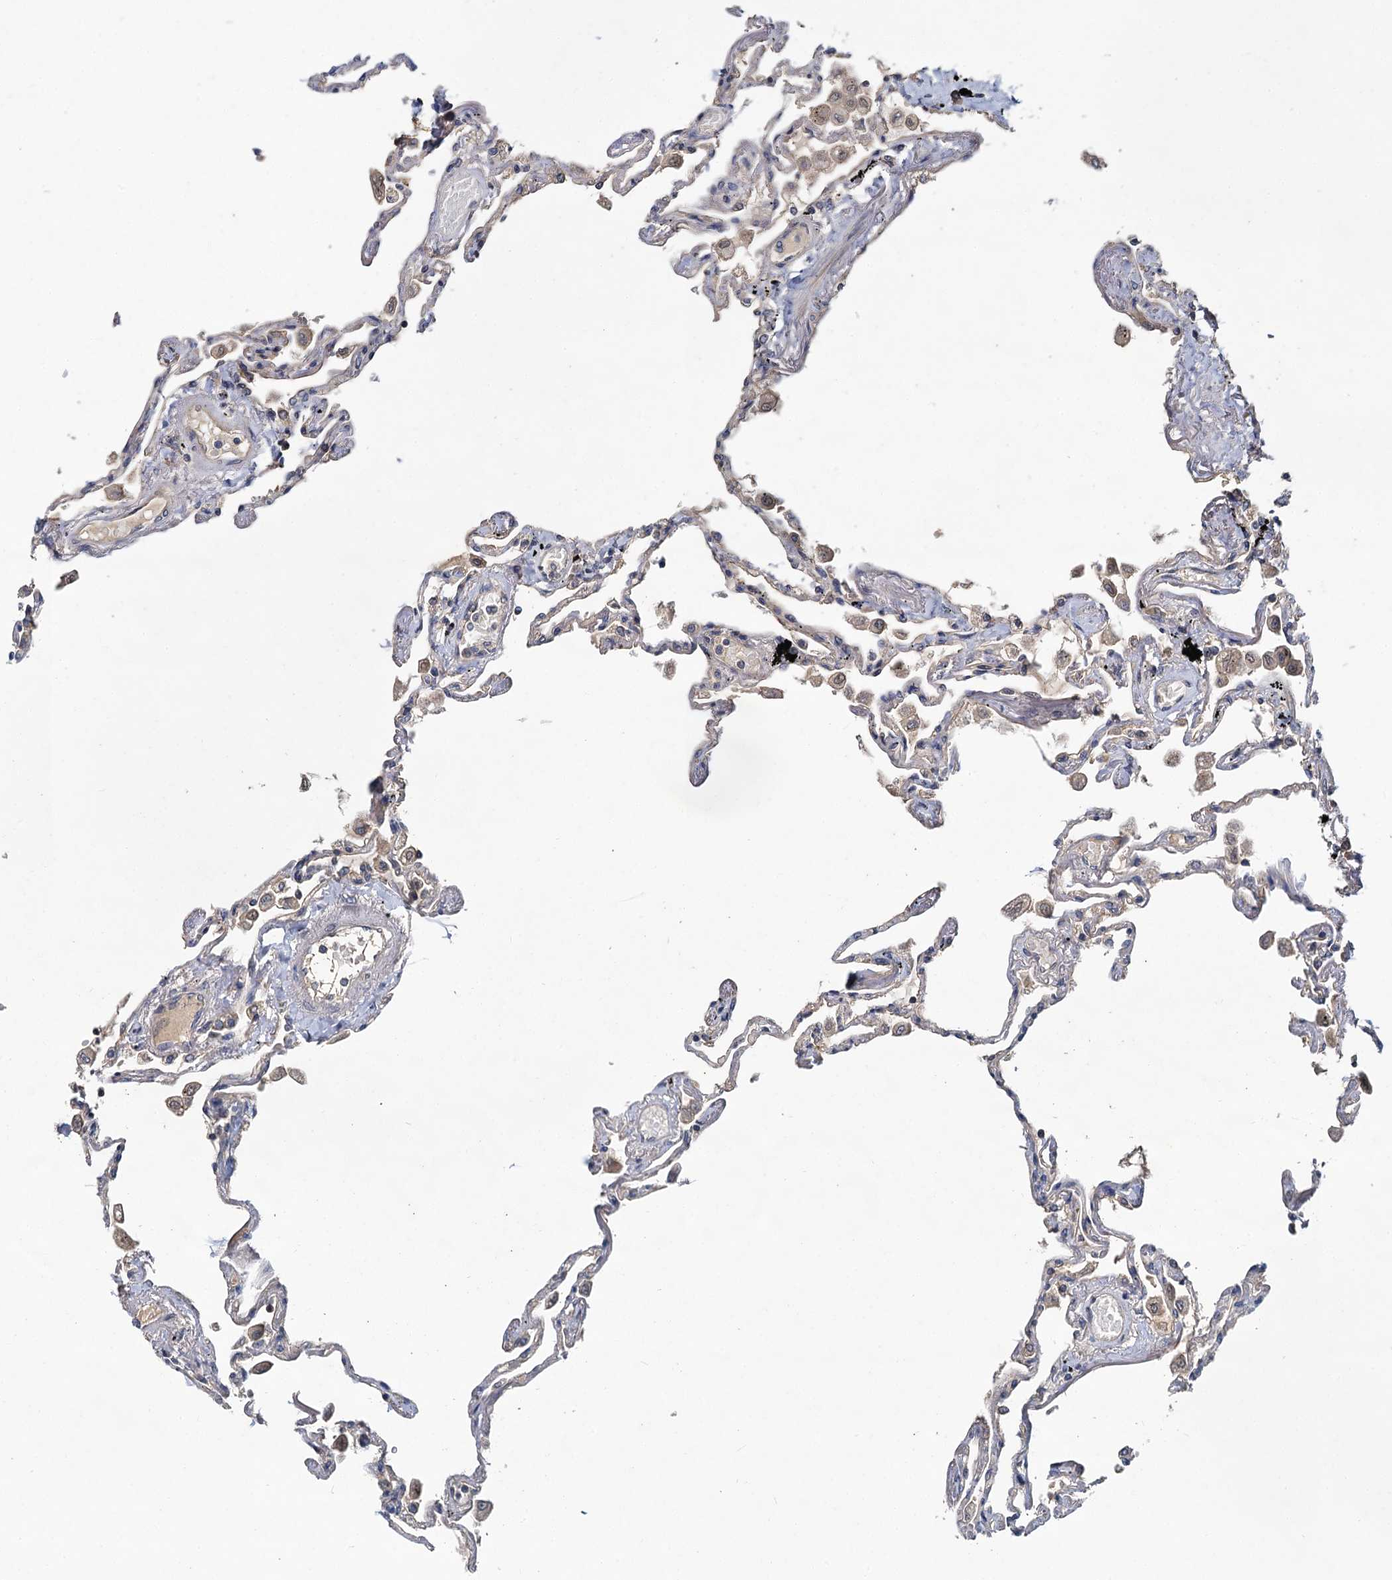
{"staining": {"intensity": "weak", "quantity": "<25%", "location": "cytoplasmic/membranous"}, "tissue": "lung", "cell_type": "Alveolar cells", "image_type": "normal", "snomed": [{"axis": "morphology", "description": "Normal tissue, NOS"}, {"axis": "topography", "description": "Lung"}], "caption": "Alveolar cells show no significant protein staining in benign lung.", "gene": "ZNF324", "patient": {"sex": "female", "age": 67}}